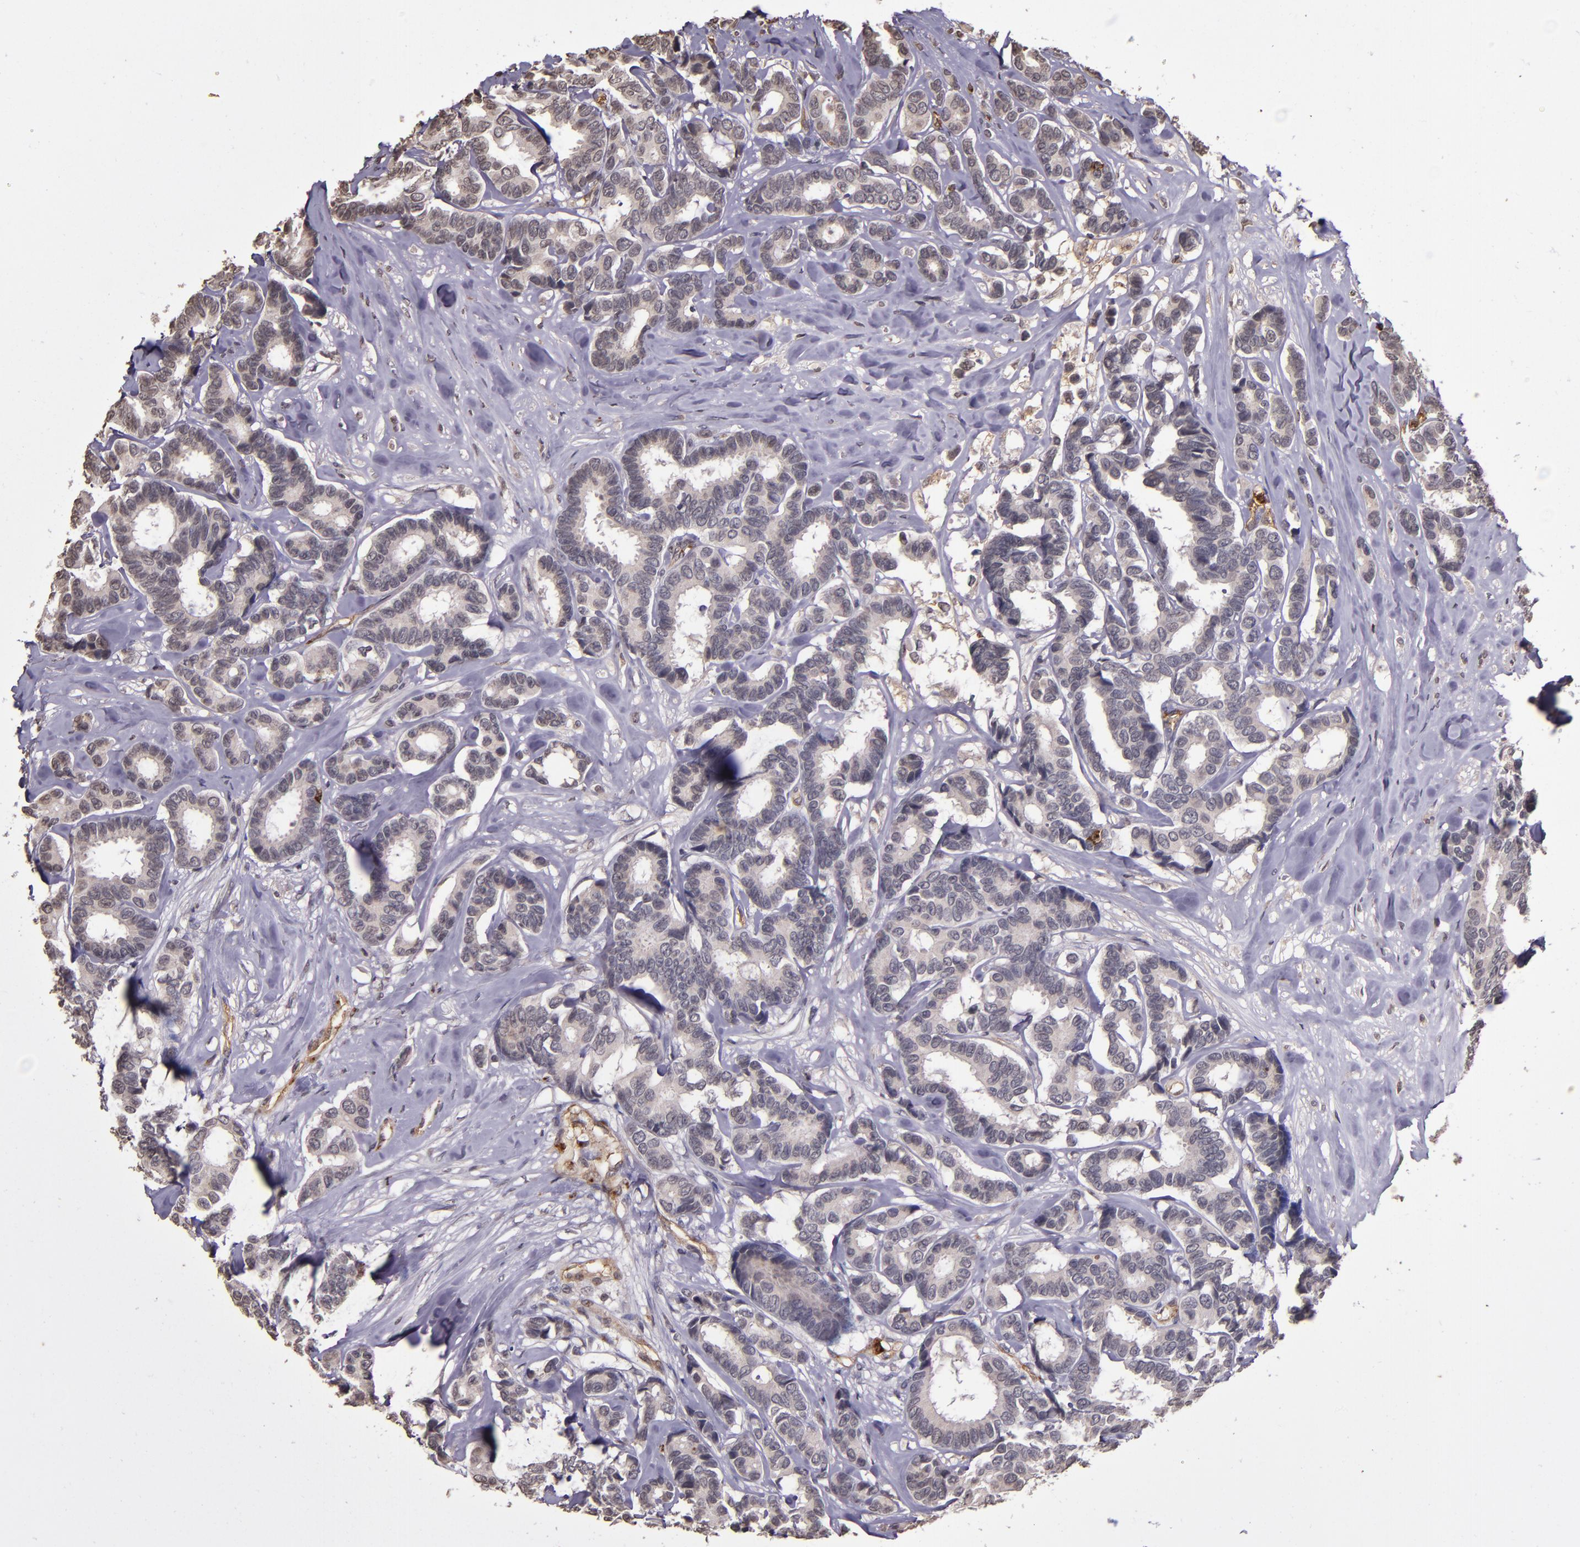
{"staining": {"intensity": "negative", "quantity": "none", "location": "none"}, "tissue": "breast cancer", "cell_type": "Tumor cells", "image_type": "cancer", "snomed": [{"axis": "morphology", "description": "Duct carcinoma"}, {"axis": "topography", "description": "Breast"}], "caption": "A micrograph of human invasive ductal carcinoma (breast) is negative for staining in tumor cells. (Immunohistochemistry (ihc), brightfield microscopy, high magnification).", "gene": "SLC2A3", "patient": {"sex": "female", "age": 87}}